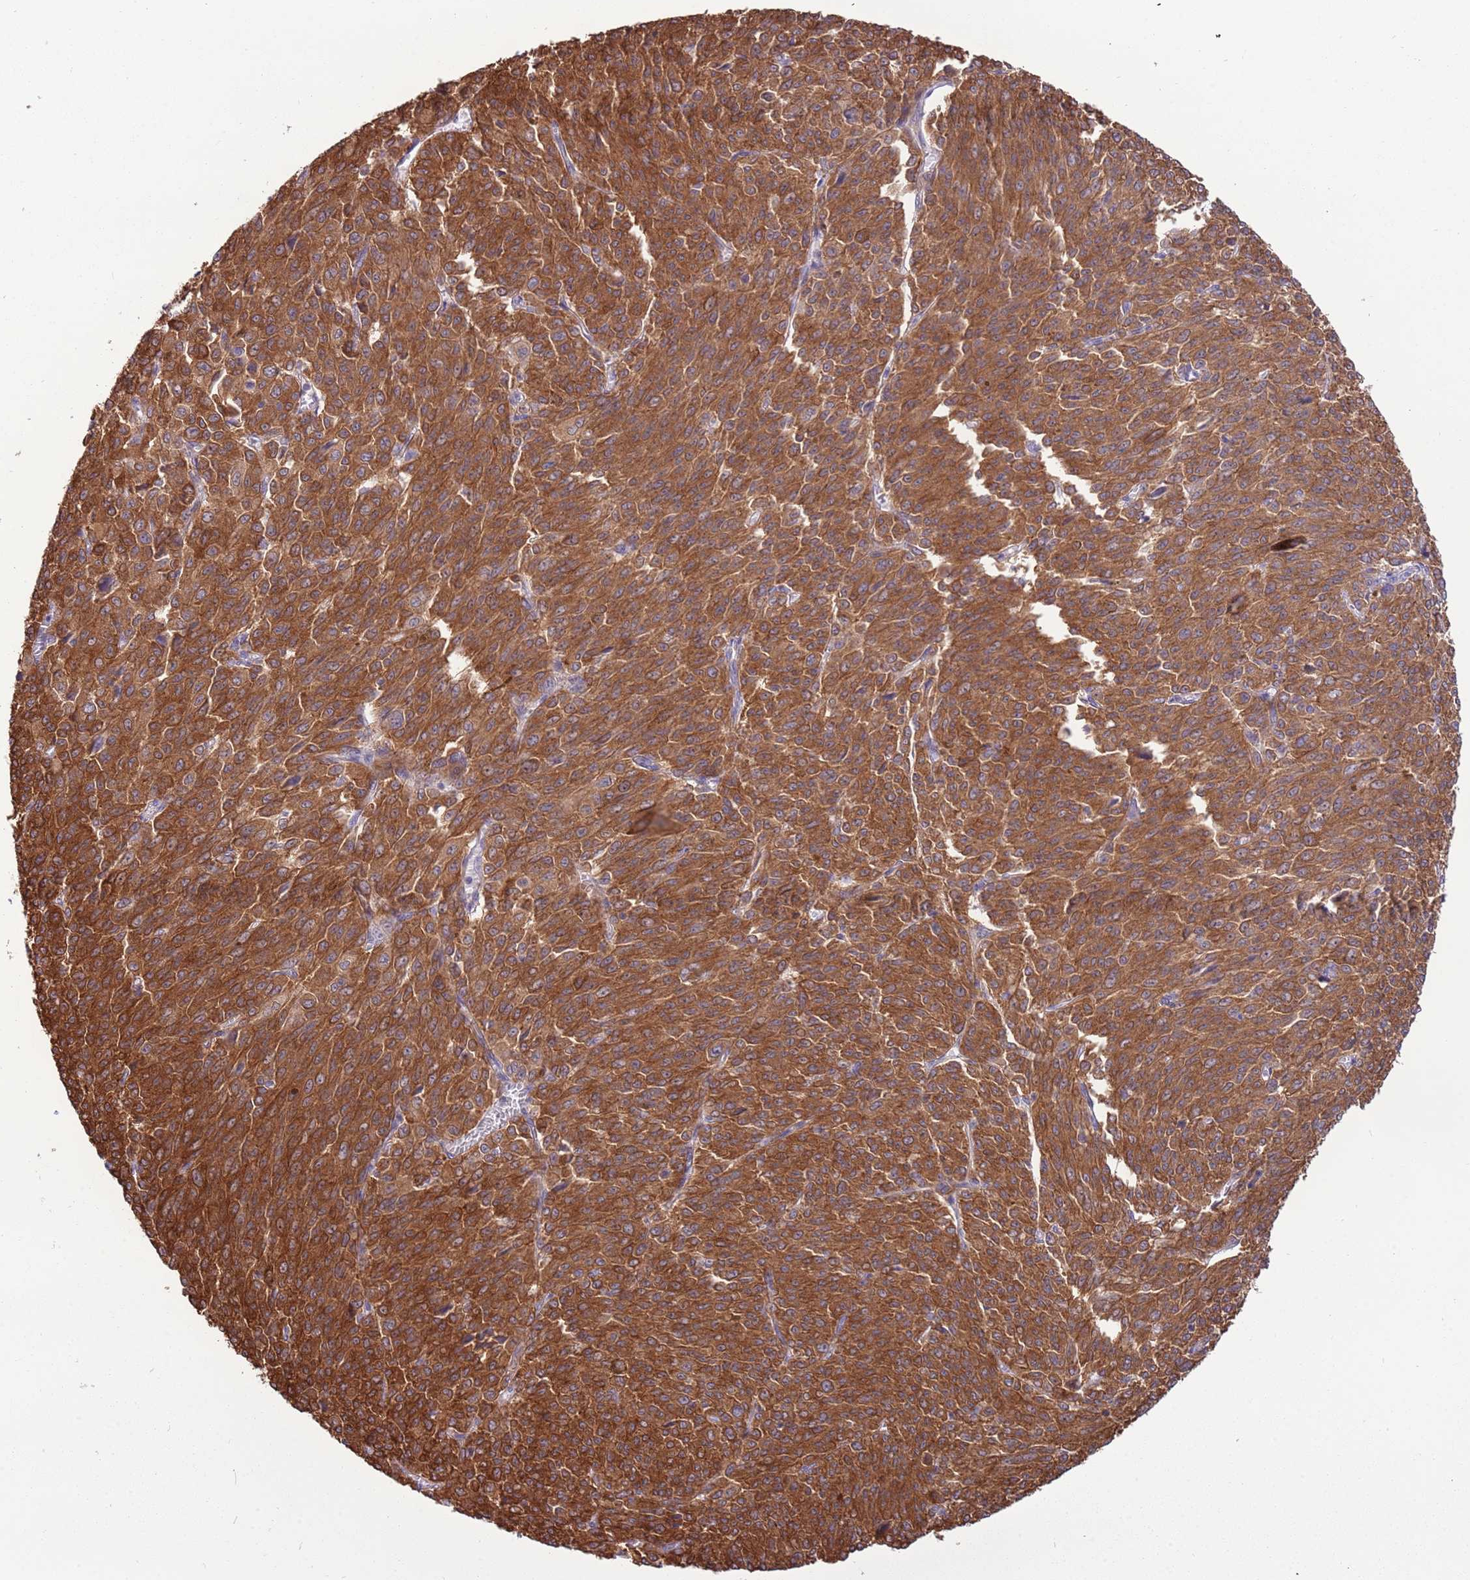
{"staining": {"intensity": "strong", "quantity": ">75%", "location": "cytoplasmic/membranous"}, "tissue": "melanoma", "cell_type": "Tumor cells", "image_type": "cancer", "snomed": [{"axis": "morphology", "description": "Malignant melanoma, NOS"}, {"axis": "topography", "description": "Skin"}], "caption": "Tumor cells show high levels of strong cytoplasmic/membranous staining in about >75% of cells in human malignant melanoma.", "gene": "STIP1", "patient": {"sex": "female", "age": 52}}